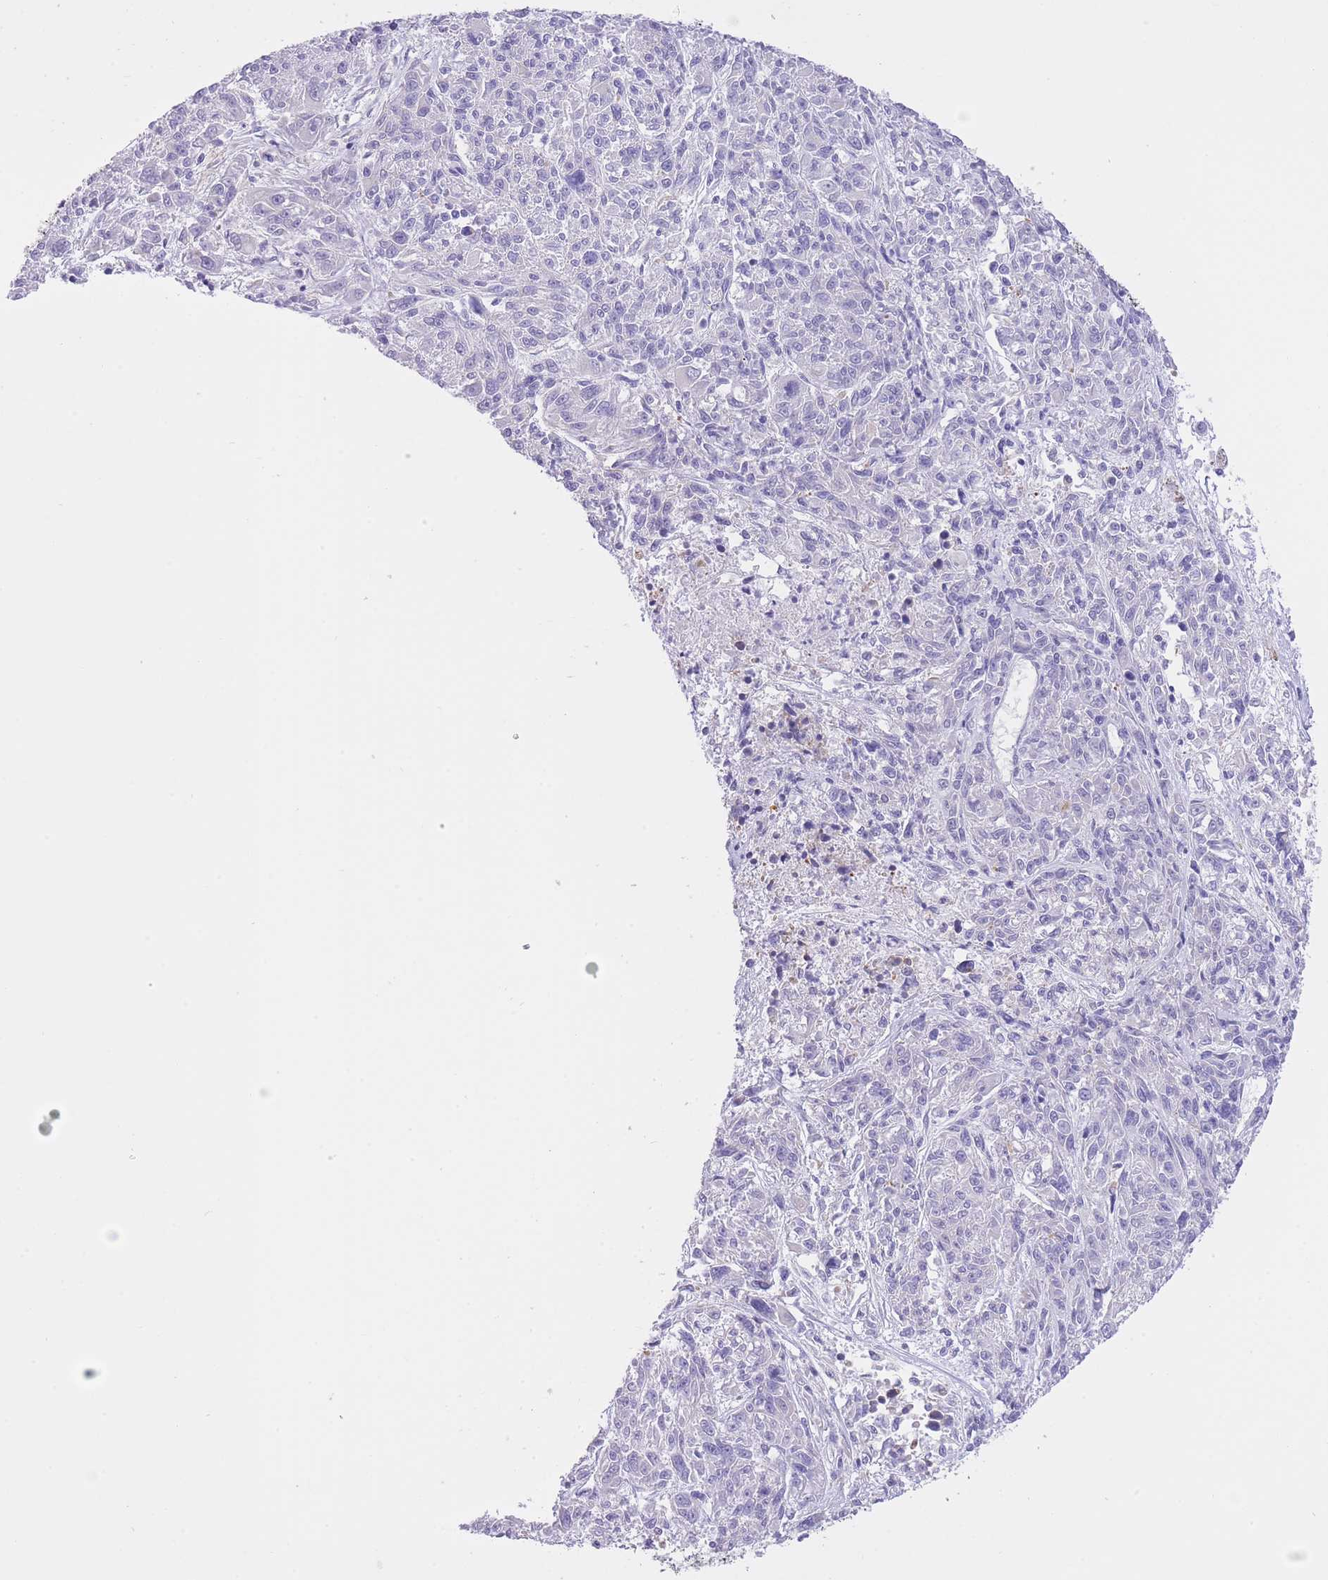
{"staining": {"intensity": "negative", "quantity": "none", "location": "none"}, "tissue": "melanoma", "cell_type": "Tumor cells", "image_type": "cancer", "snomed": [{"axis": "morphology", "description": "Malignant melanoma, NOS"}, {"axis": "topography", "description": "Skin"}], "caption": "Malignant melanoma stained for a protein using immunohistochemistry (IHC) demonstrates no expression tumor cells.", "gene": "MEIOSIN", "patient": {"sex": "male", "age": 53}}